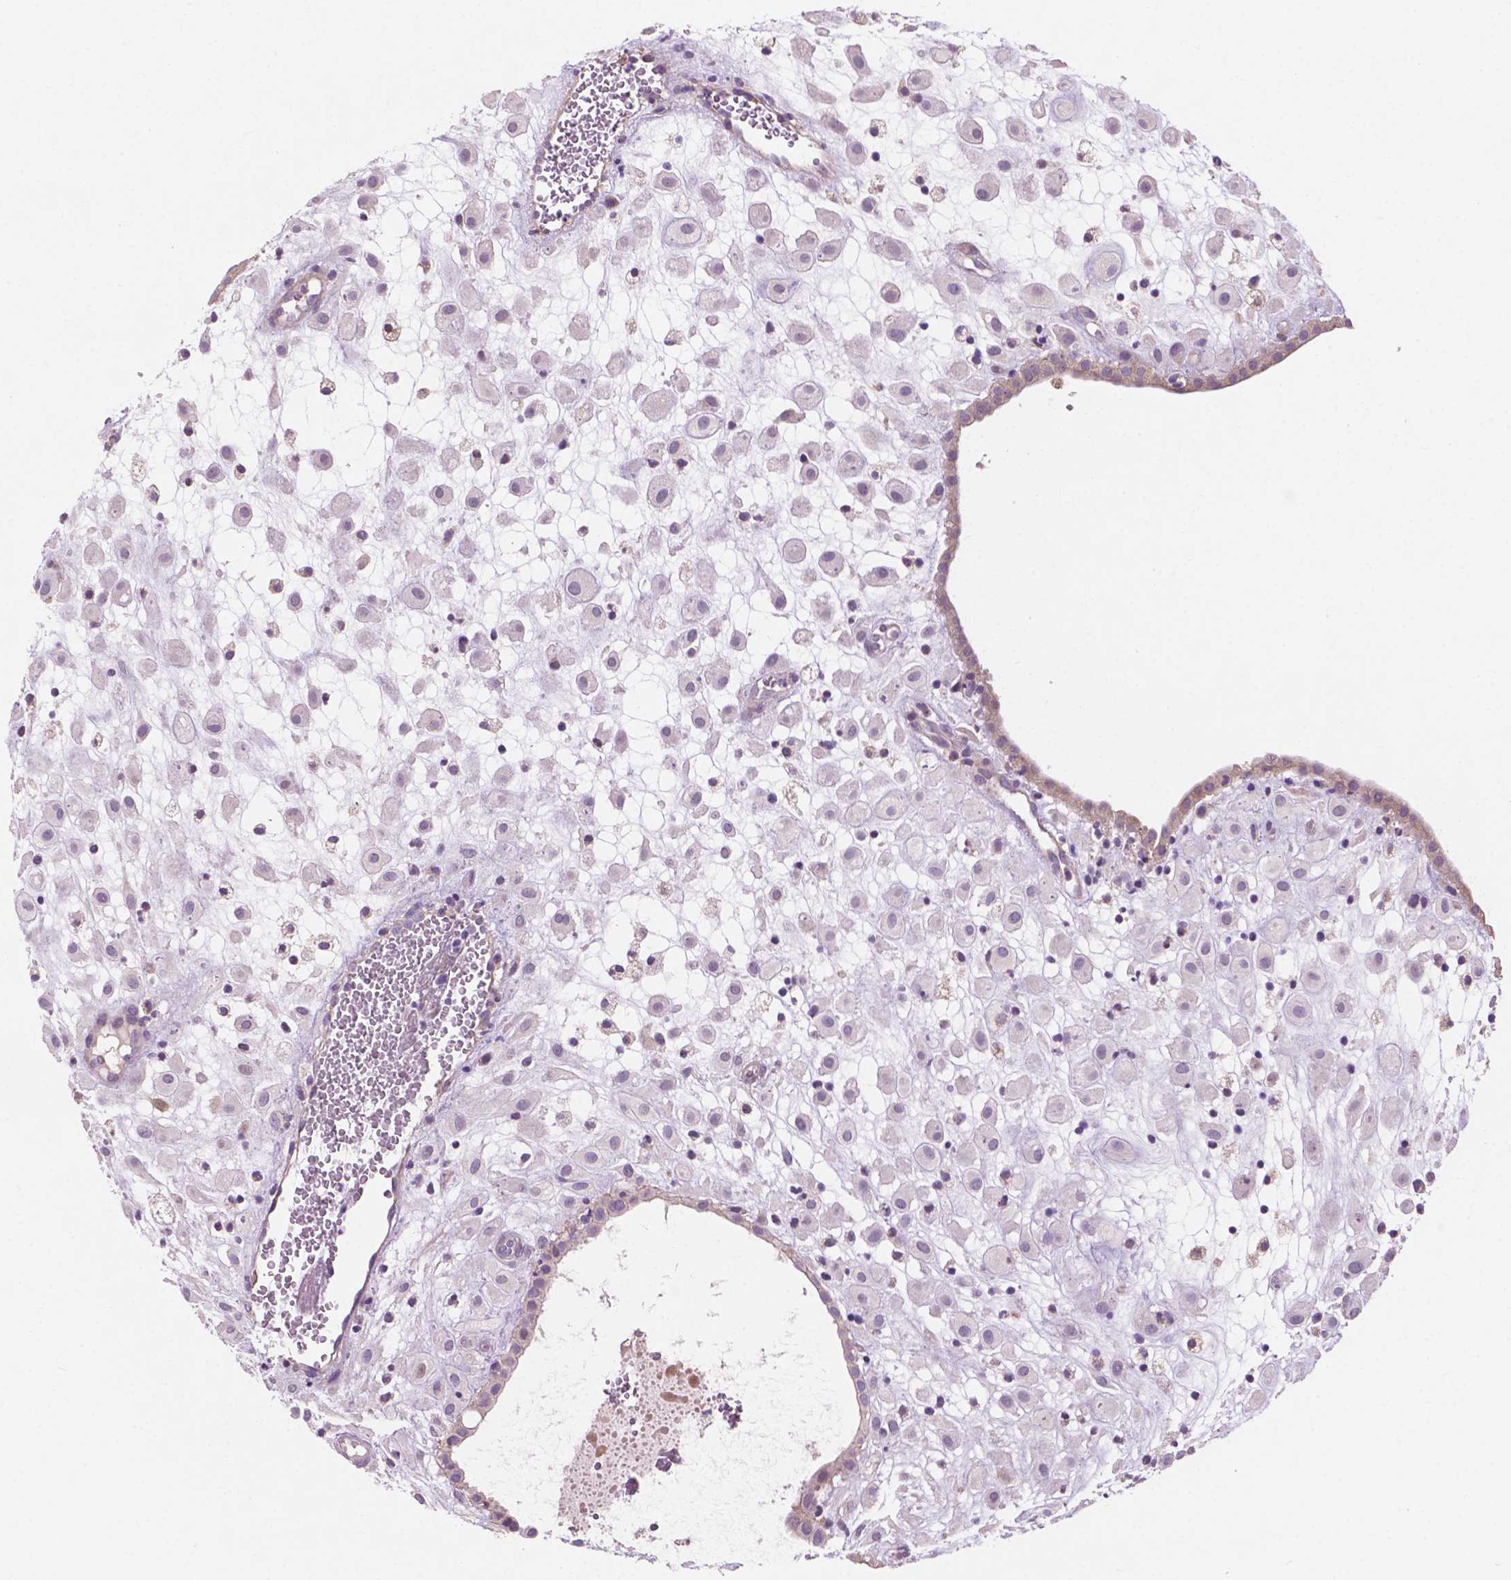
{"staining": {"intensity": "negative", "quantity": "none", "location": "none"}, "tissue": "placenta", "cell_type": "Decidual cells", "image_type": "normal", "snomed": [{"axis": "morphology", "description": "Normal tissue, NOS"}, {"axis": "topography", "description": "Placenta"}], "caption": "DAB (3,3'-diaminobenzidine) immunohistochemical staining of normal human placenta reveals no significant expression in decidual cells.", "gene": "LRP1B", "patient": {"sex": "female", "age": 24}}